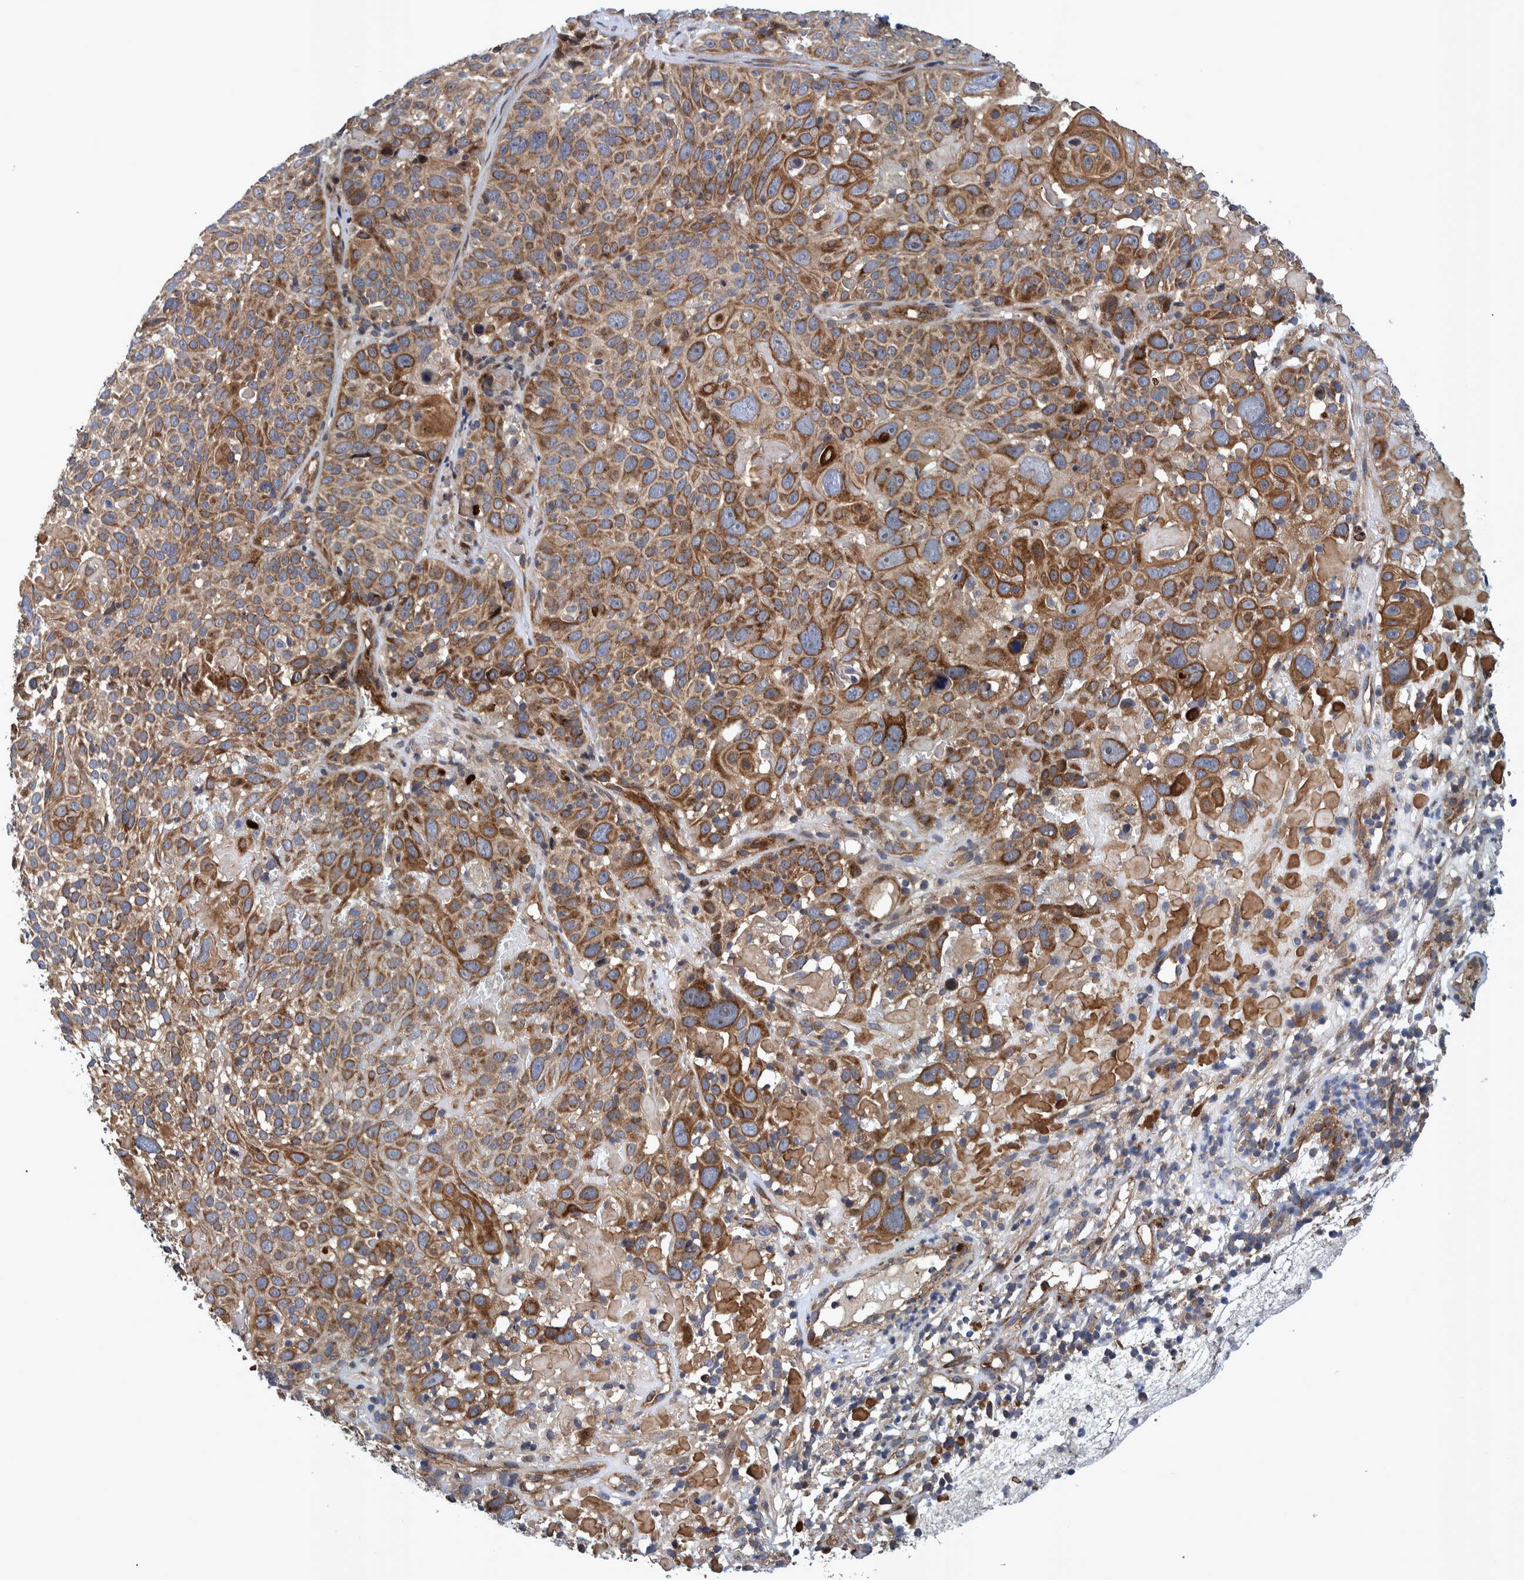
{"staining": {"intensity": "strong", "quantity": ">75%", "location": "cytoplasmic/membranous"}, "tissue": "cervical cancer", "cell_type": "Tumor cells", "image_type": "cancer", "snomed": [{"axis": "morphology", "description": "Squamous cell carcinoma, NOS"}, {"axis": "topography", "description": "Cervix"}], "caption": "This image demonstrates cervical cancer stained with IHC to label a protein in brown. The cytoplasmic/membranous of tumor cells show strong positivity for the protein. Nuclei are counter-stained blue.", "gene": "GRPEL2", "patient": {"sex": "female", "age": 74}}